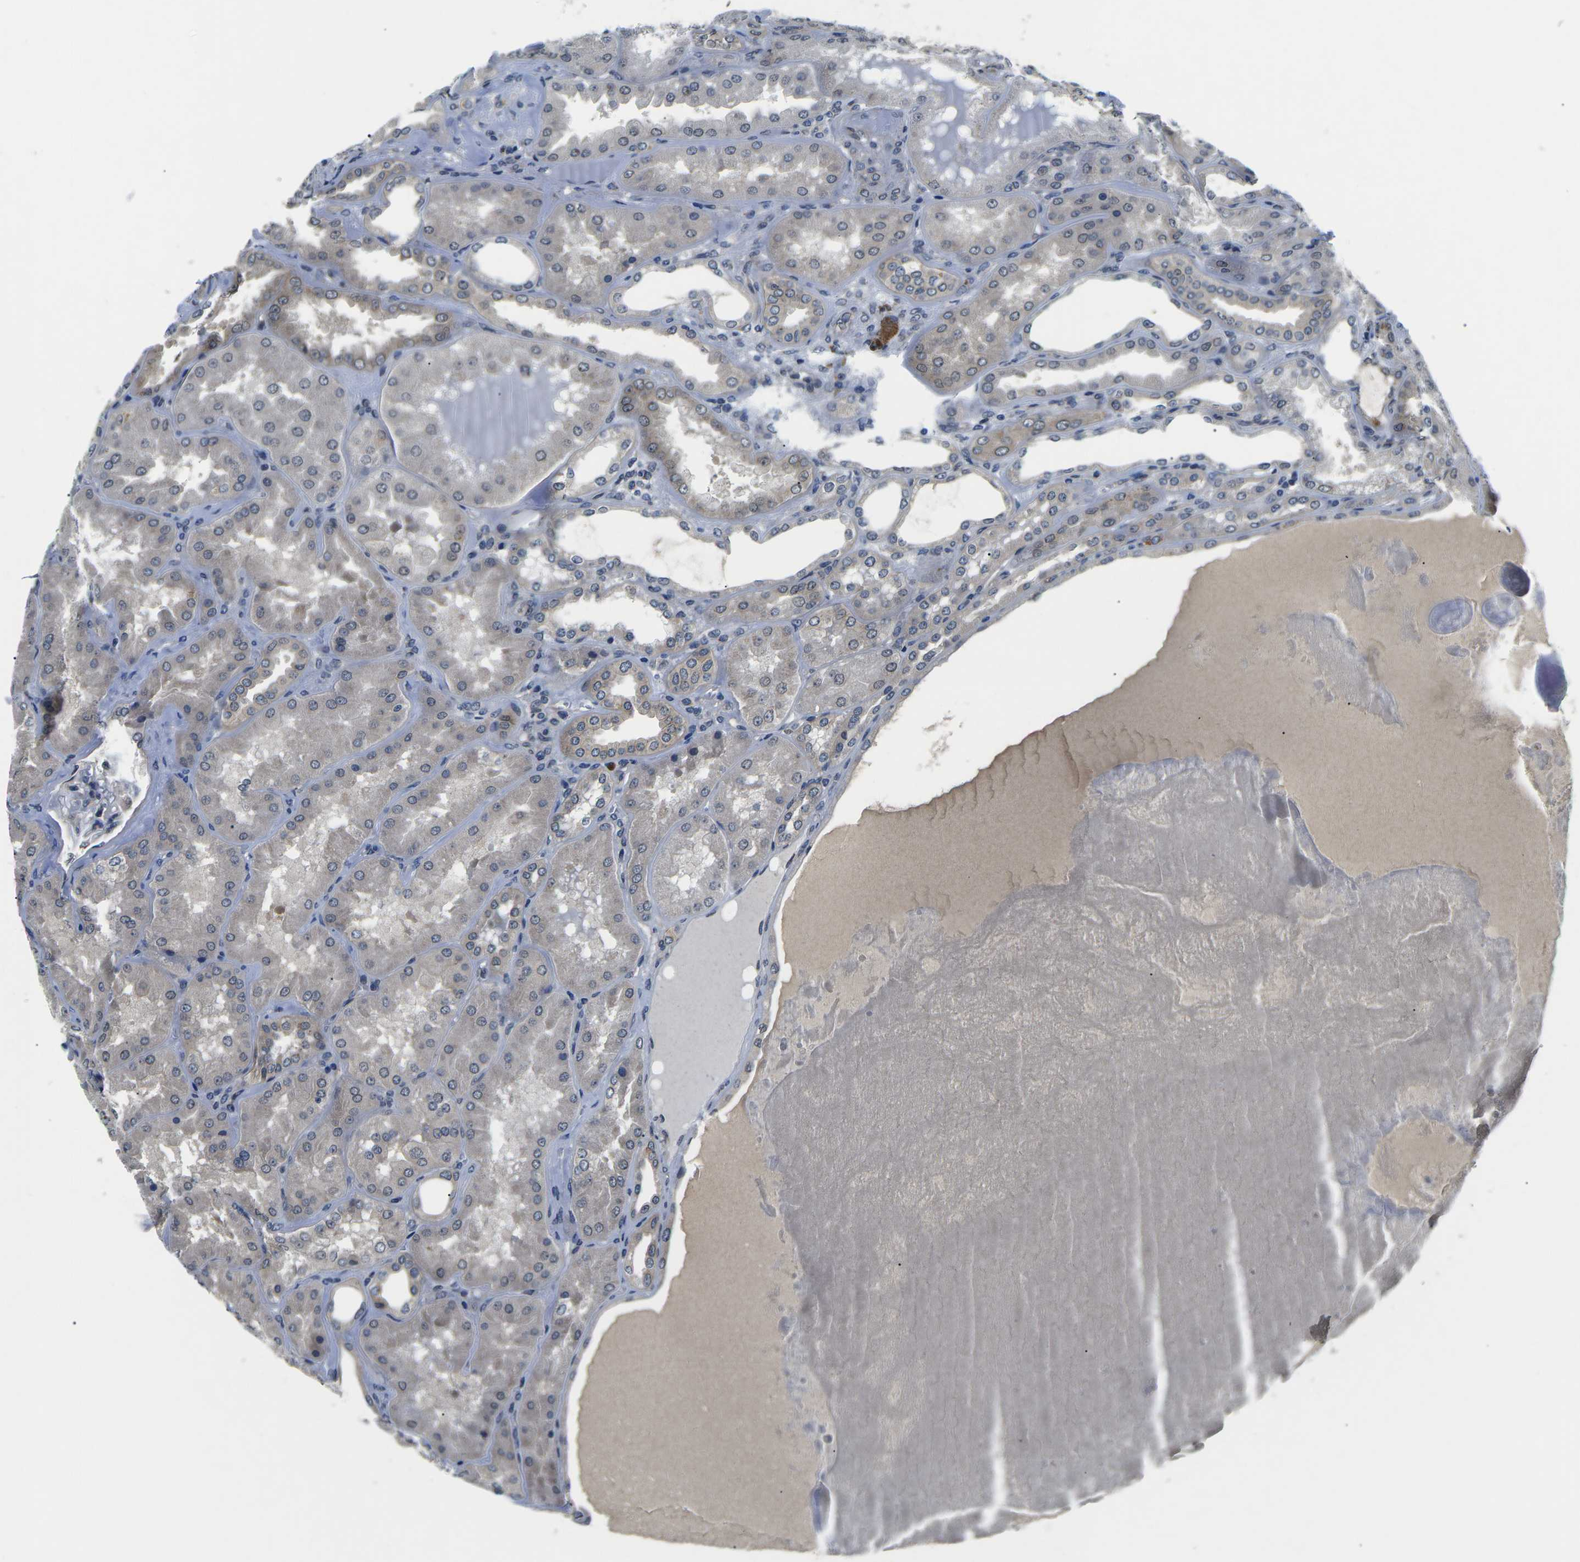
{"staining": {"intensity": "moderate", "quantity": "<25%", "location": "nuclear"}, "tissue": "kidney", "cell_type": "Cells in glomeruli", "image_type": "normal", "snomed": [{"axis": "morphology", "description": "Normal tissue, NOS"}, {"axis": "topography", "description": "Kidney"}], "caption": "The micrograph shows a brown stain indicating the presence of a protein in the nuclear of cells in glomeruli in kidney. (Brightfield microscopy of DAB IHC at high magnification).", "gene": "SNX10", "patient": {"sex": "female", "age": 56}}